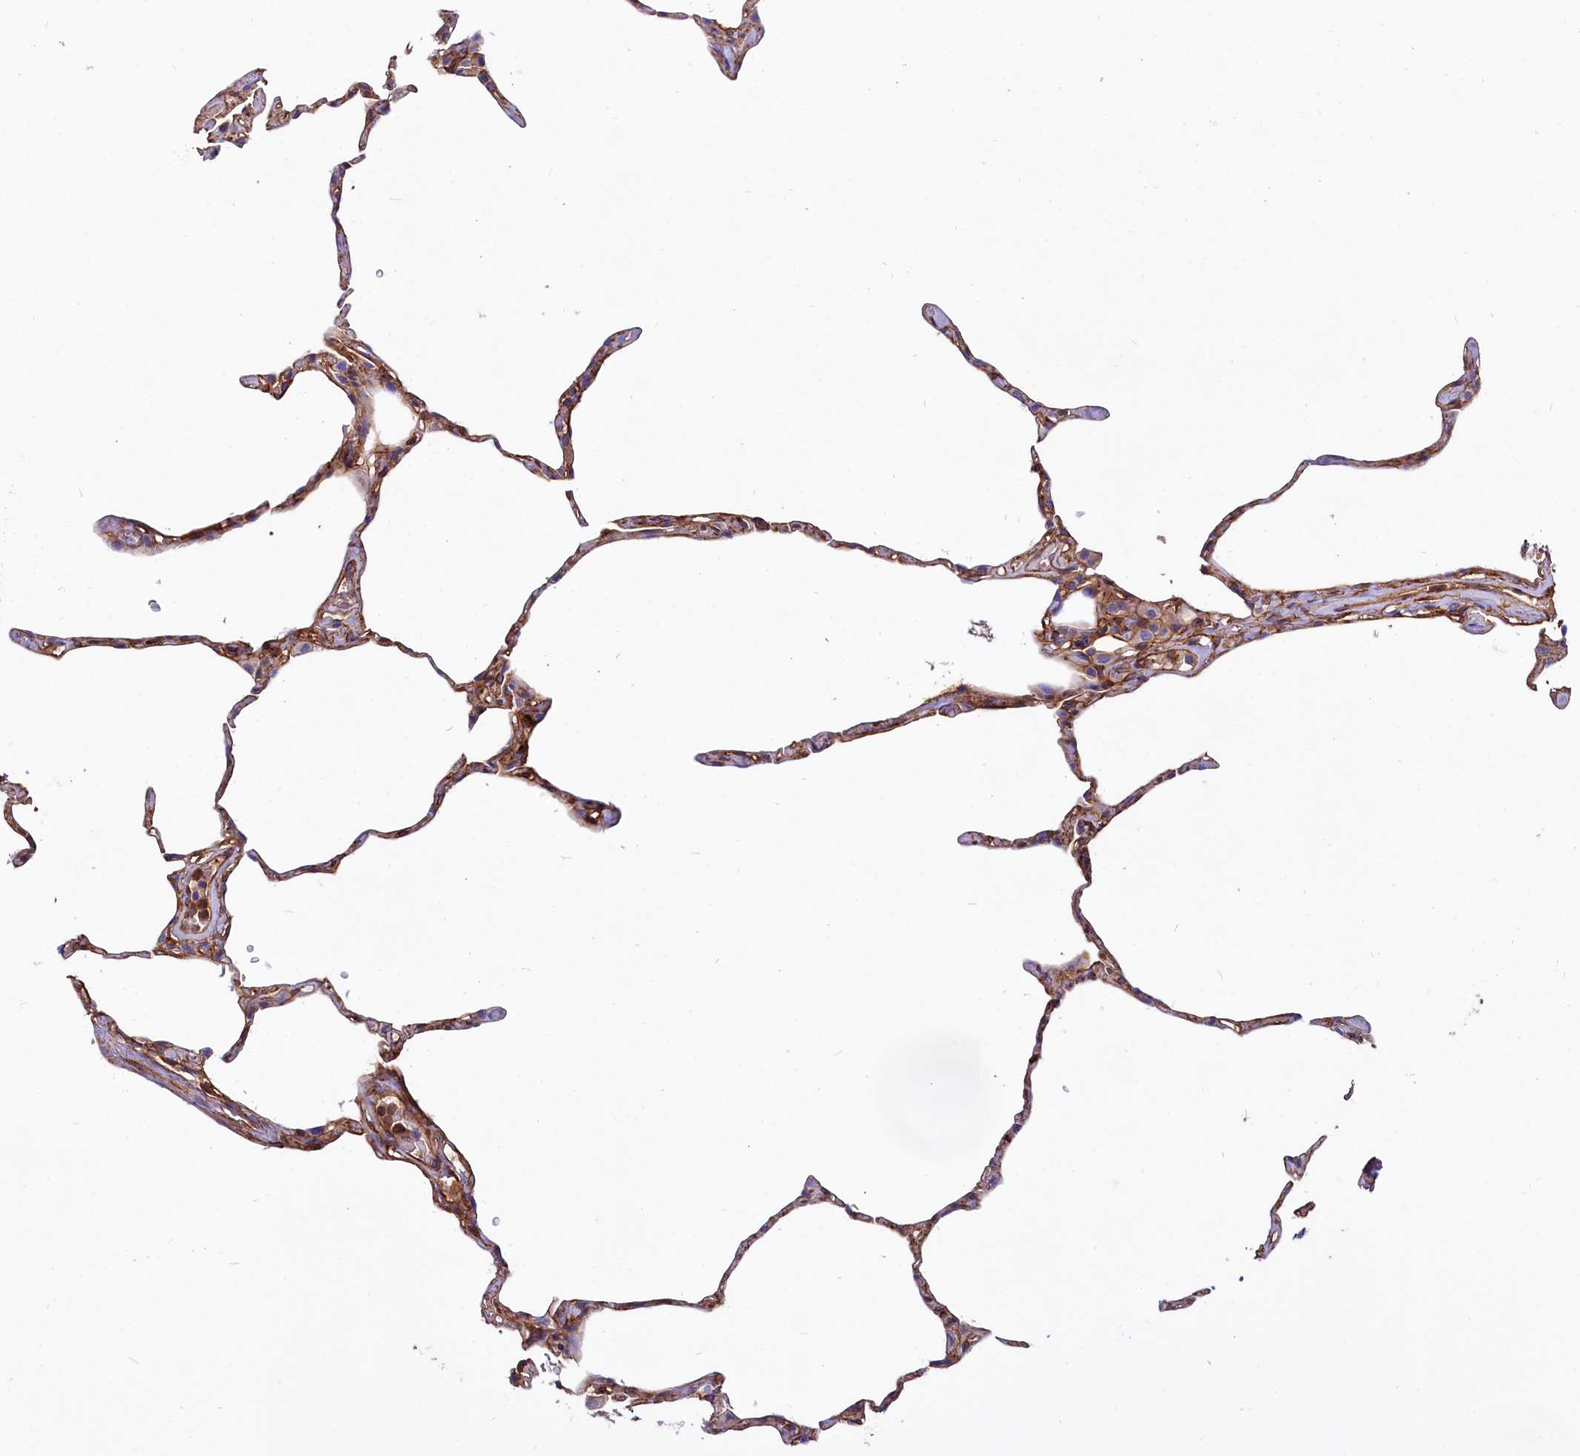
{"staining": {"intensity": "moderate", "quantity": ">75%", "location": "cytoplasmic/membranous"}, "tissue": "lung", "cell_type": "Alveolar cells", "image_type": "normal", "snomed": [{"axis": "morphology", "description": "Normal tissue, NOS"}, {"axis": "topography", "description": "Lung"}], "caption": "Lung stained for a protein (brown) exhibits moderate cytoplasmic/membranous positive staining in approximately >75% of alveolar cells.", "gene": "ANO6", "patient": {"sex": "male", "age": 65}}